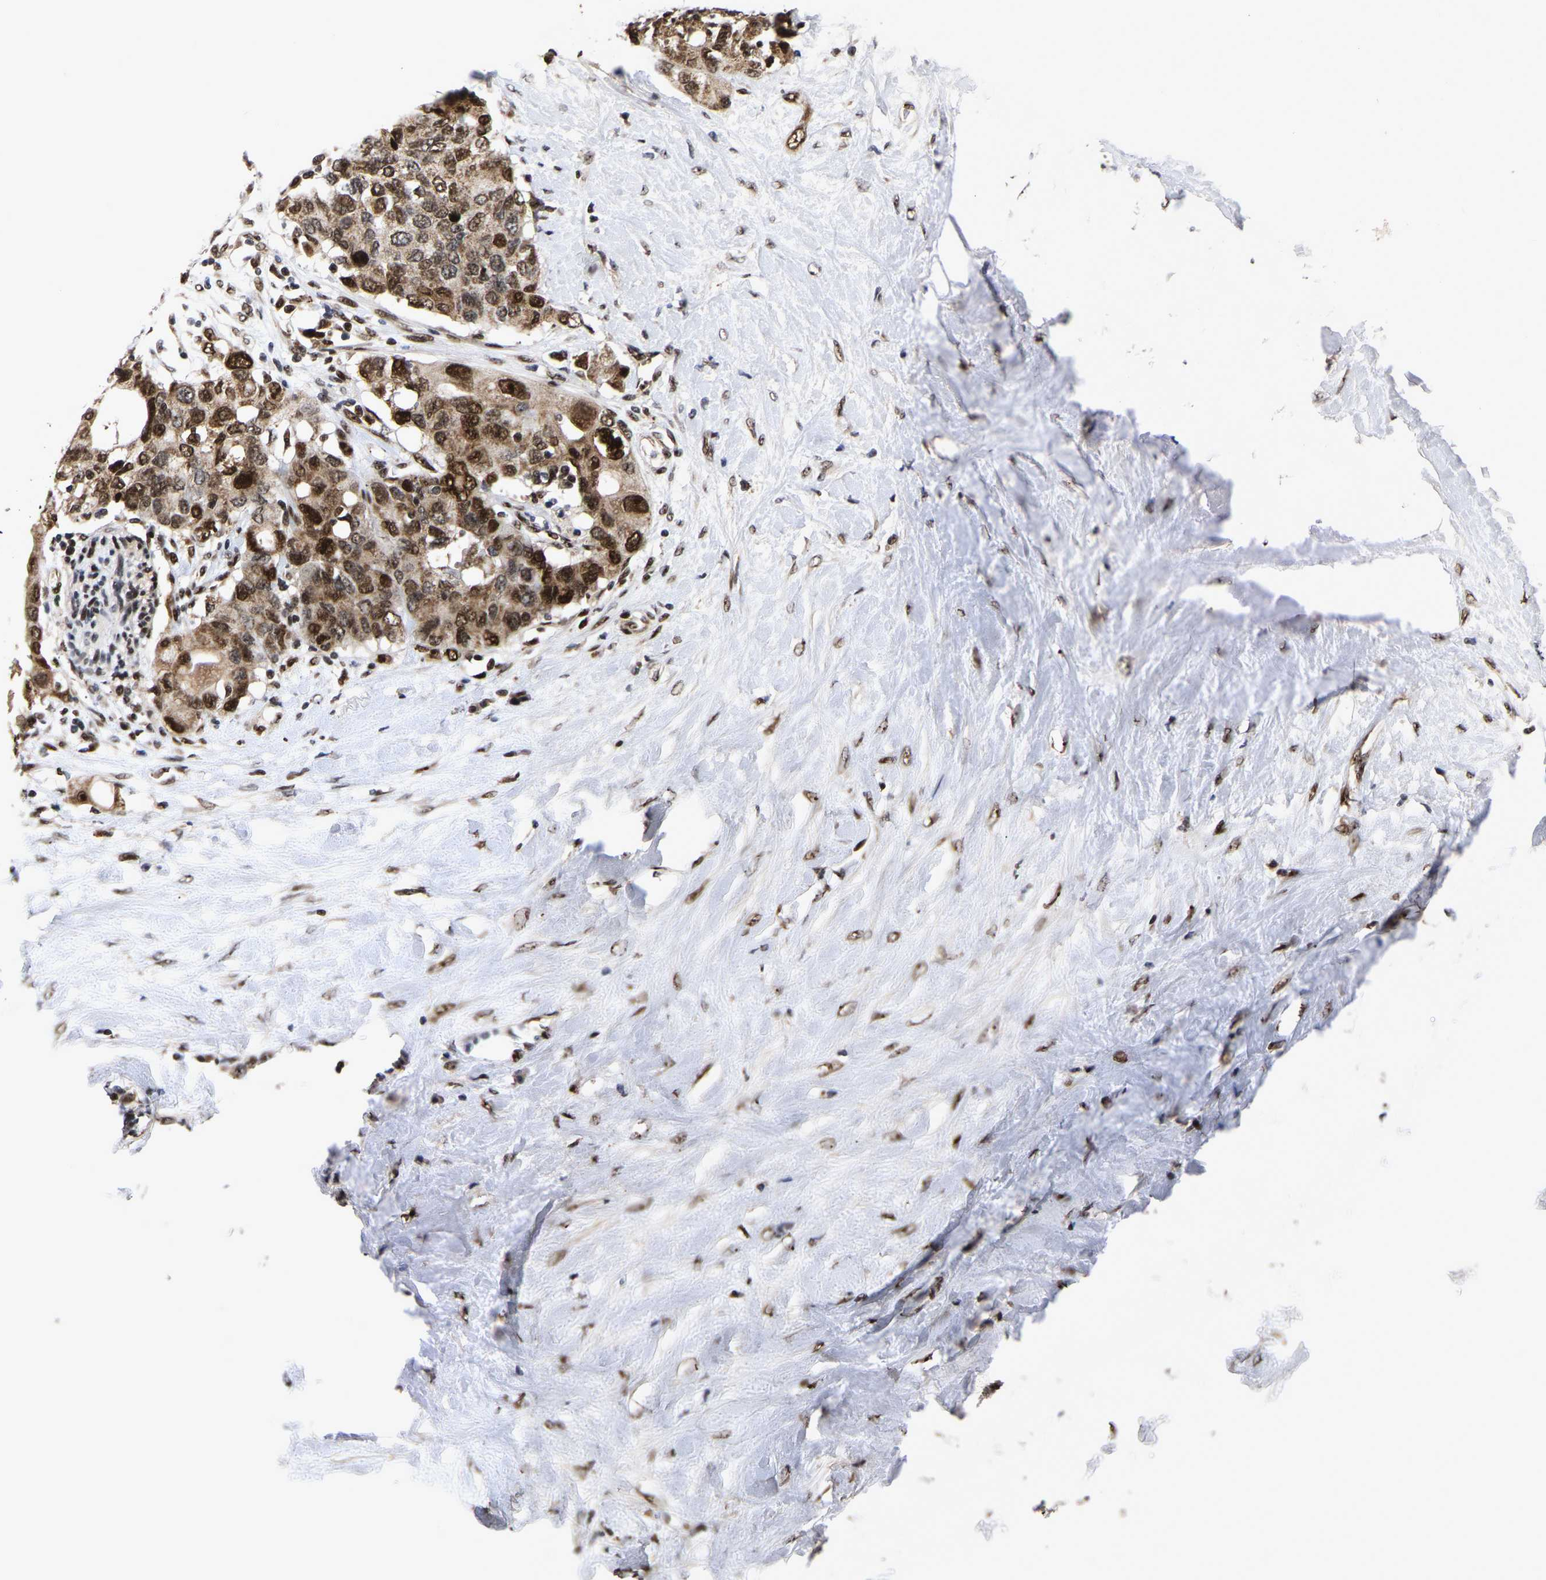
{"staining": {"intensity": "strong", "quantity": ">75%", "location": "cytoplasmic/membranous,nuclear"}, "tissue": "pancreatic cancer", "cell_type": "Tumor cells", "image_type": "cancer", "snomed": [{"axis": "morphology", "description": "Adenocarcinoma, NOS"}, {"axis": "topography", "description": "Pancreas"}], "caption": "Tumor cells demonstrate strong cytoplasmic/membranous and nuclear positivity in about >75% of cells in pancreatic cancer (adenocarcinoma).", "gene": "JUNB", "patient": {"sex": "female", "age": 56}}